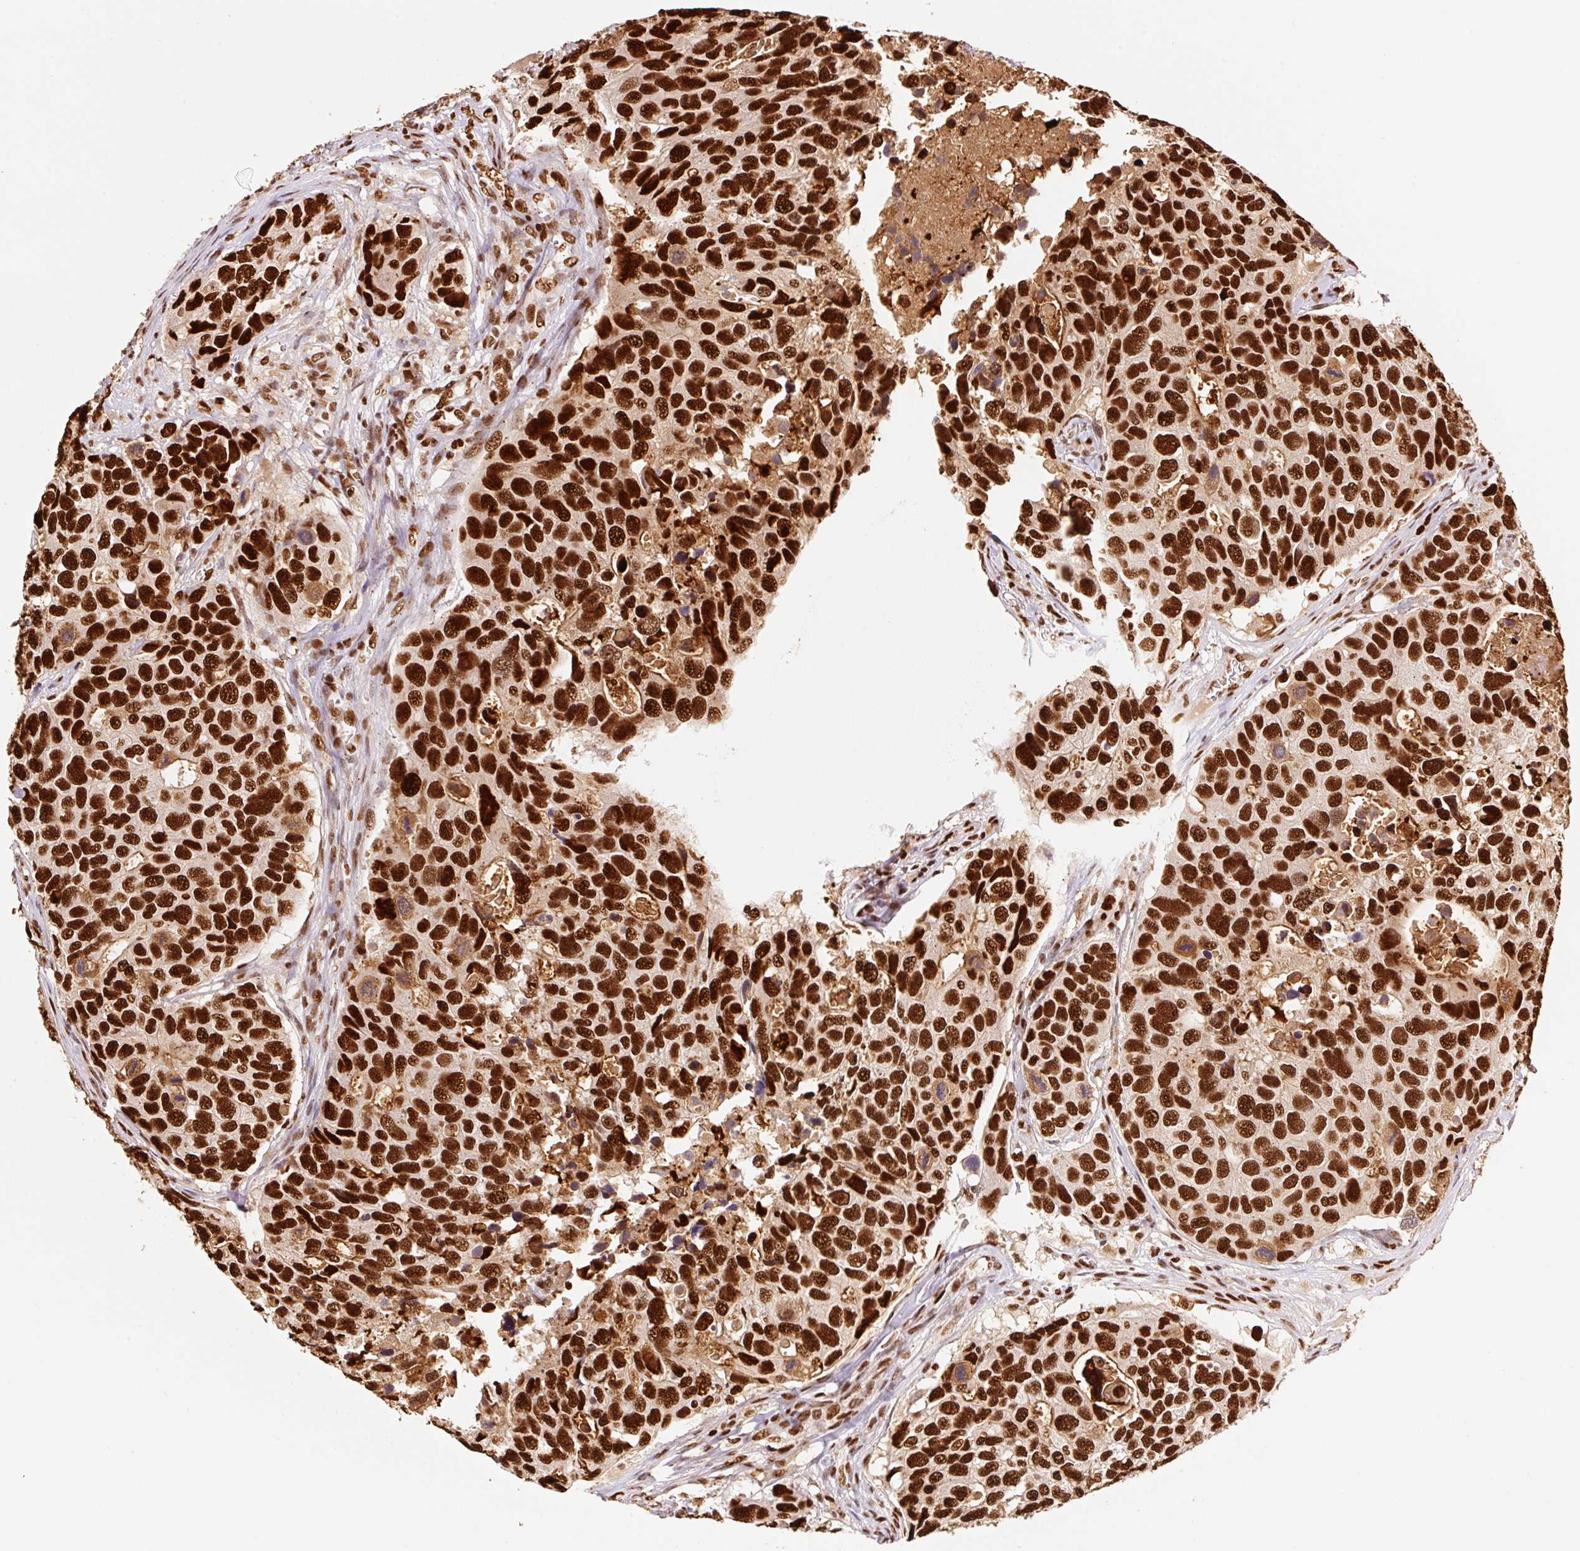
{"staining": {"intensity": "strong", "quantity": ">75%", "location": "nuclear"}, "tissue": "breast cancer", "cell_type": "Tumor cells", "image_type": "cancer", "snomed": [{"axis": "morphology", "description": "Duct carcinoma"}, {"axis": "topography", "description": "Breast"}], "caption": "Tumor cells demonstrate high levels of strong nuclear positivity in approximately >75% of cells in breast cancer. The protein is shown in brown color, while the nuclei are stained blue.", "gene": "GPR139", "patient": {"sex": "female", "age": 83}}